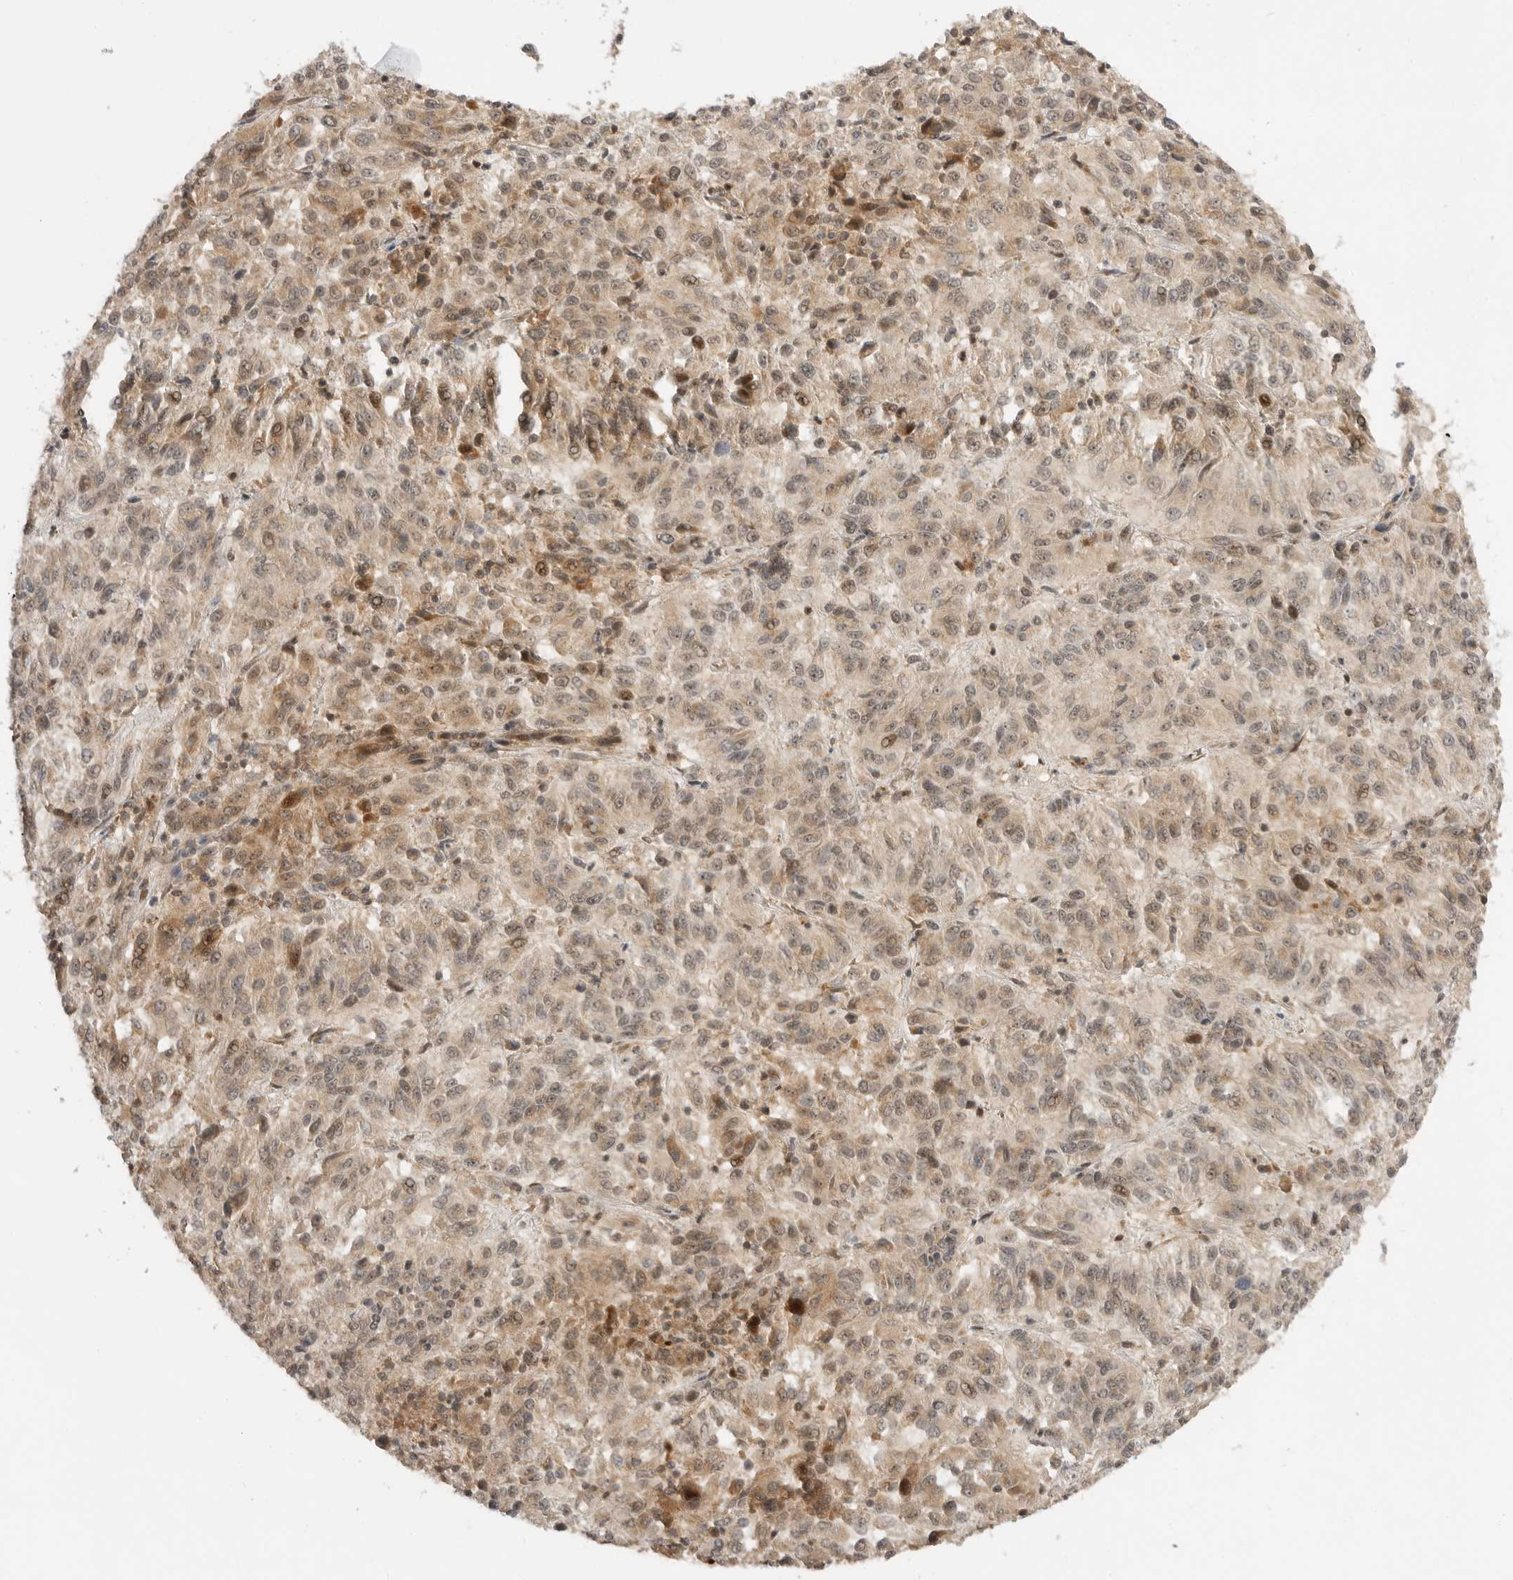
{"staining": {"intensity": "weak", "quantity": "25%-75%", "location": "cytoplasmic/membranous,nuclear"}, "tissue": "melanoma", "cell_type": "Tumor cells", "image_type": "cancer", "snomed": [{"axis": "morphology", "description": "Malignant melanoma, Metastatic site"}, {"axis": "topography", "description": "Lung"}], "caption": "Protein expression analysis of melanoma exhibits weak cytoplasmic/membranous and nuclear staining in approximately 25%-75% of tumor cells. (brown staining indicates protein expression, while blue staining denotes nuclei).", "gene": "ALKAL1", "patient": {"sex": "male", "age": 64}}